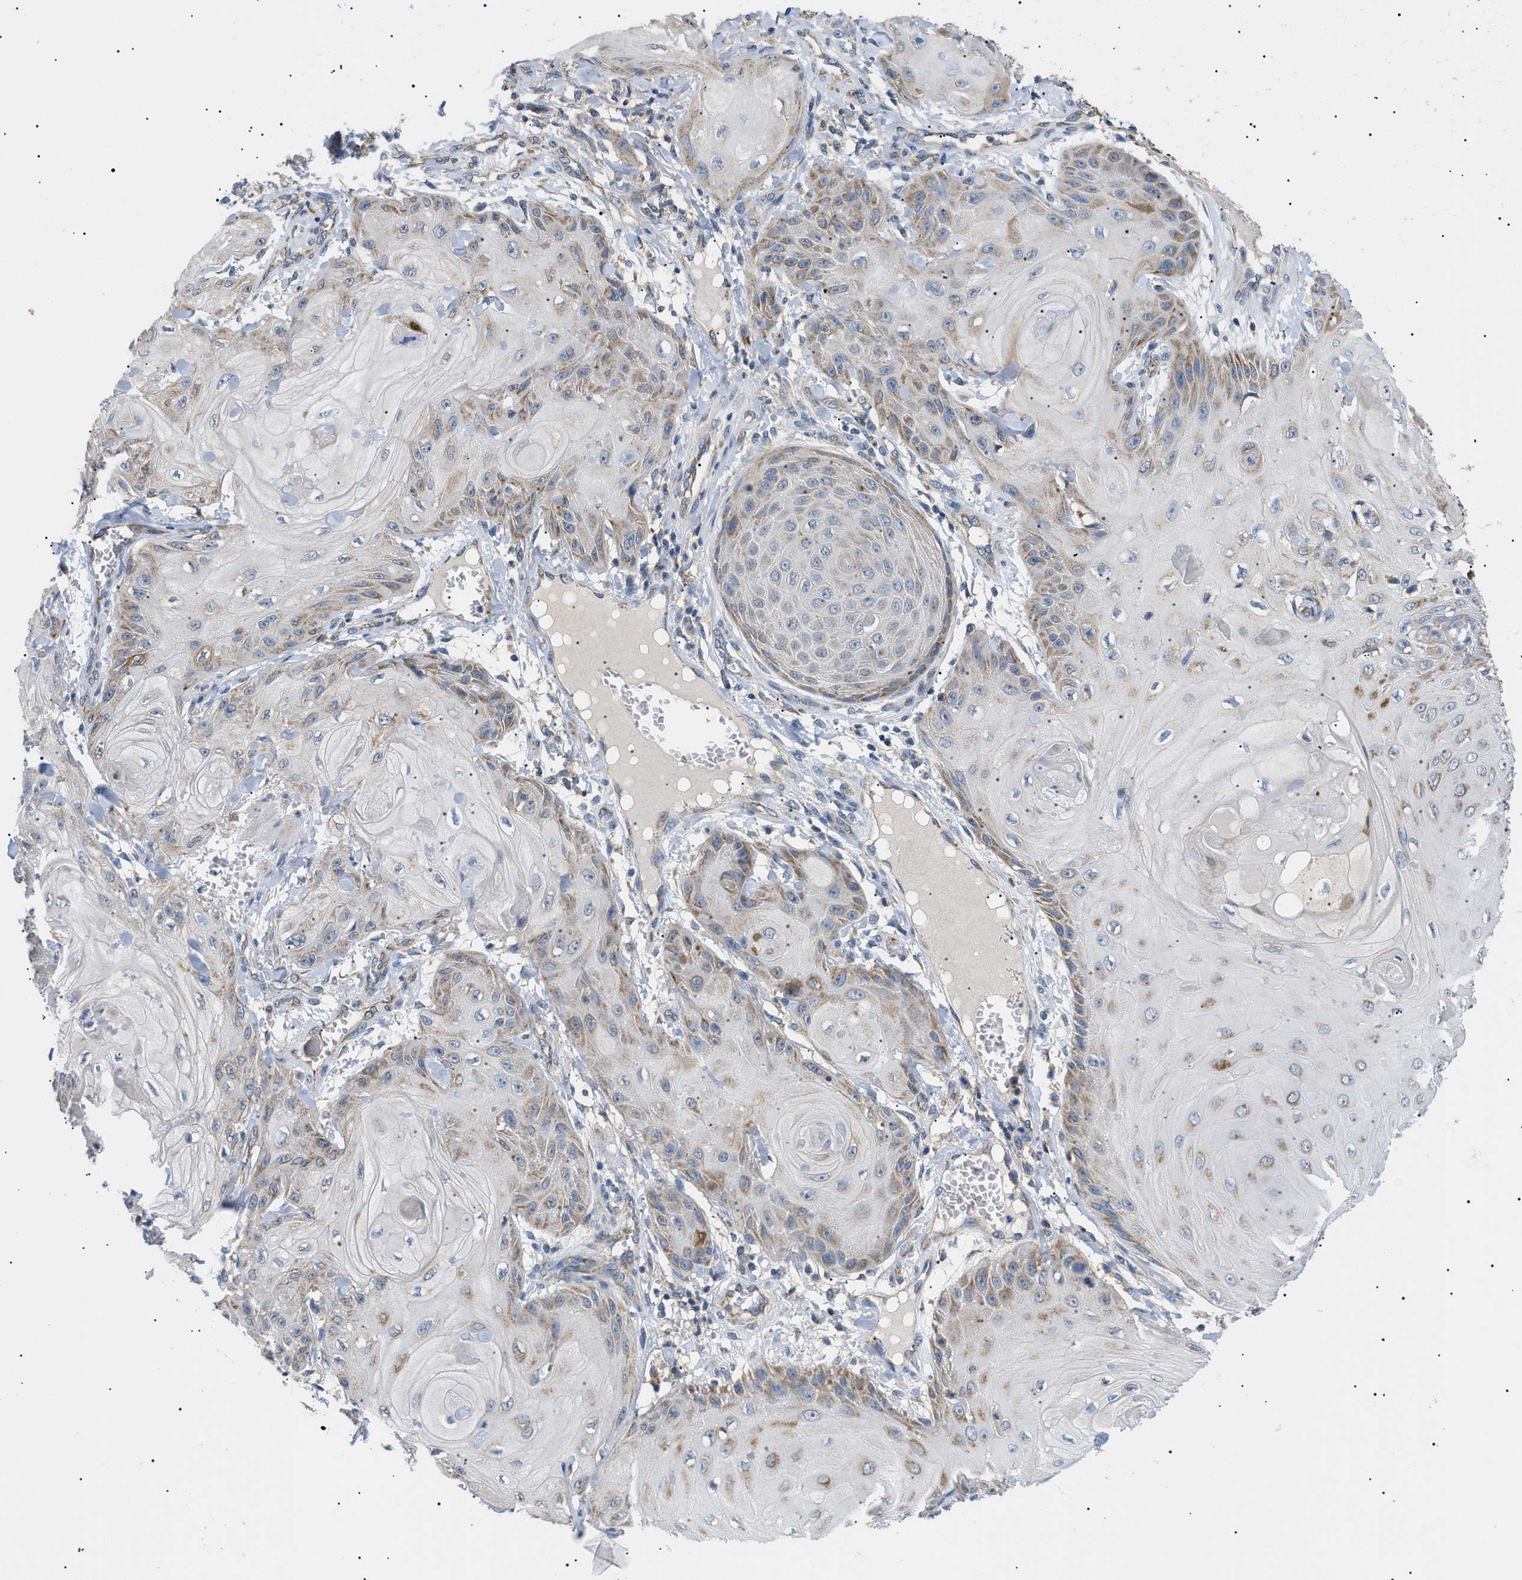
{"staining": {"intensity": "moderate", "quantity": "25%-75%", "location": "cytoplasmic/membranous"}, "tissue": "skin cancer", "cell_type": "Tumor cells", "image_type": "cancer", "snomed": [{"axis": "morphology", "description": "Squamous cell carcinoma, NOS"}, {"axis": "topography", "description": "Skin"}], "caption": "Protein staining of skin cancer (squamous cell carcinoma) tissue shows moderate cytoplasmic/membranous staining in about 25%-75% of tumor cells. (Stains: DAB (3,3'-diaminobenzidine) in brown, nuclei in blue, Microscopy: brightfield microscopy at high magnification).", "gene": "TOMM6", "patient": {"sex": "male", "age": 74}}